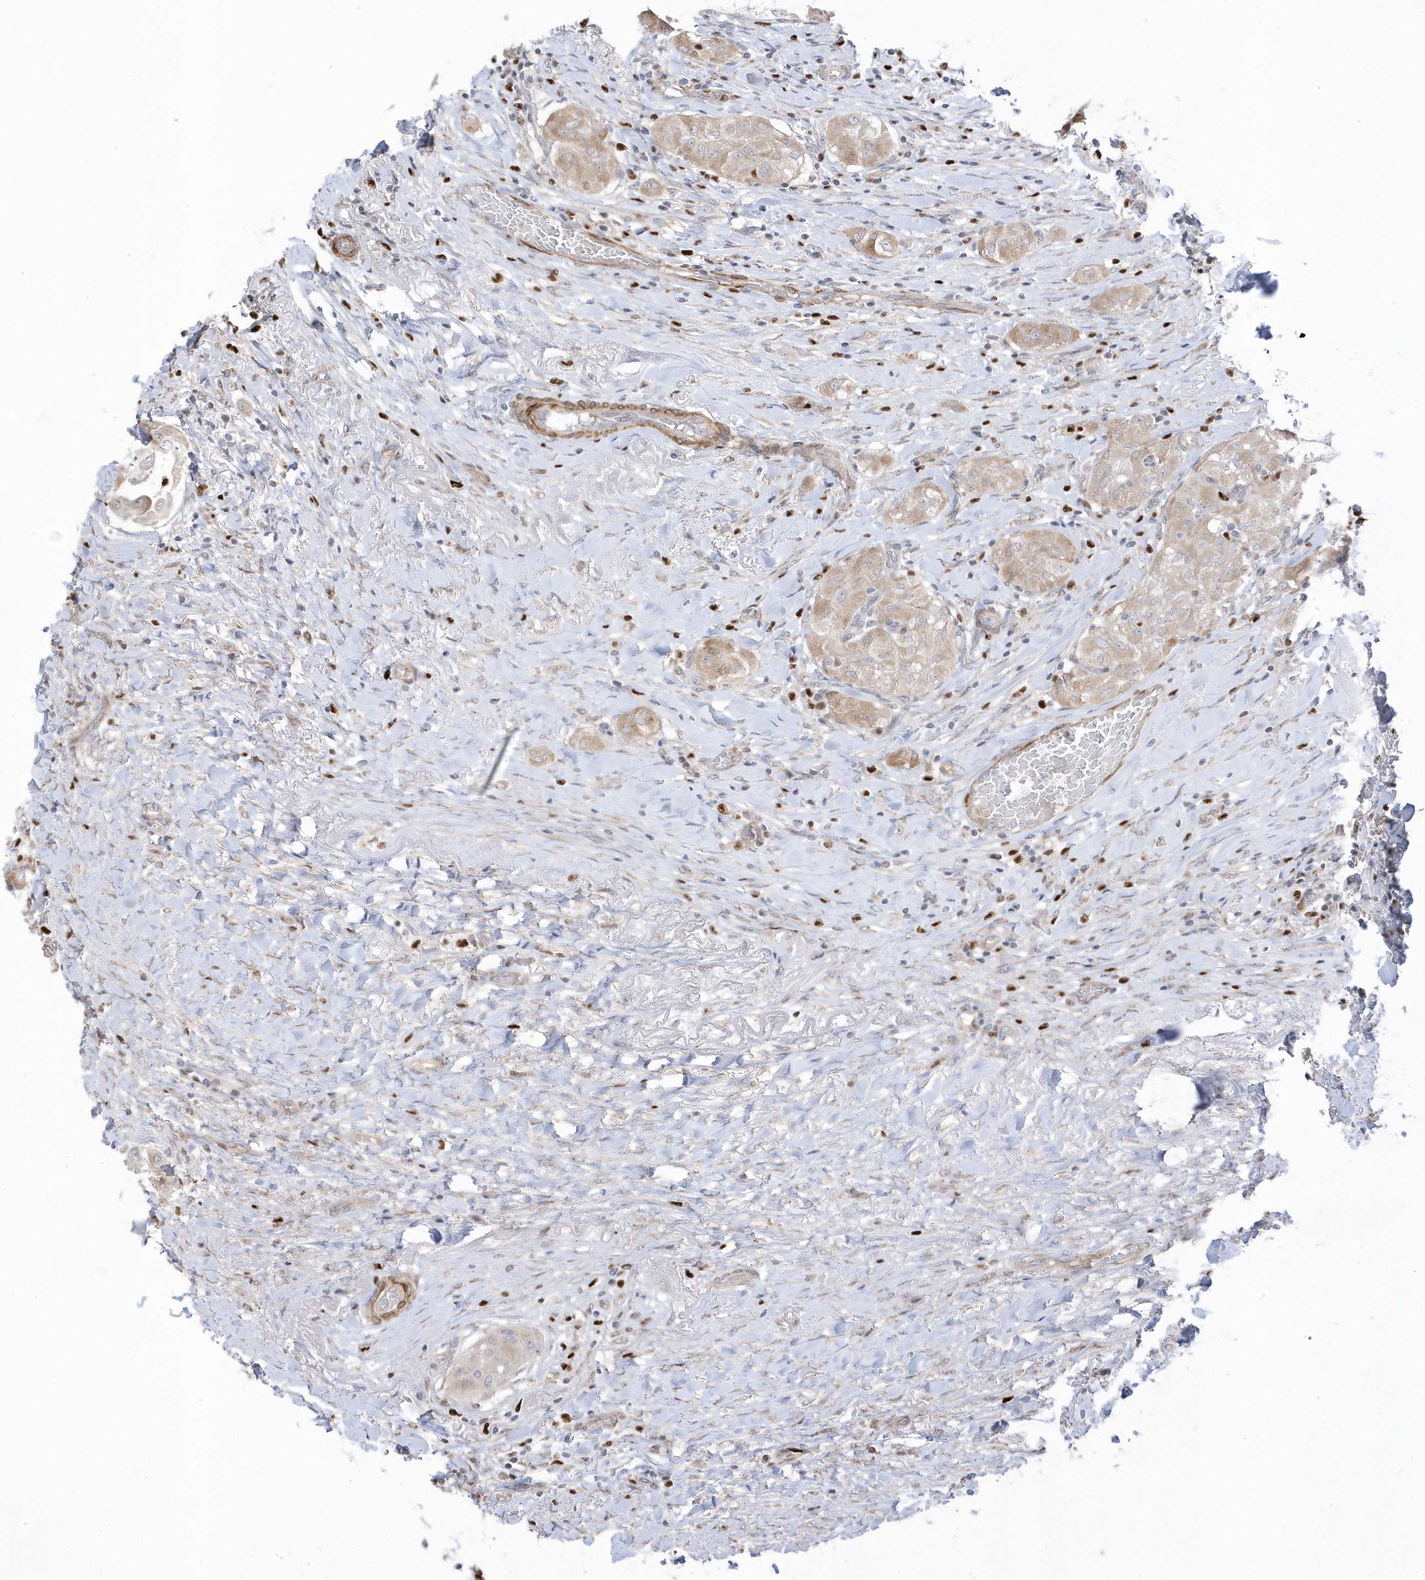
{"staining": {"intensity": "weak", "quantity": "25%-75%", "location": "cytoplasmic/membranous"}, "tissue": "thyroid cancer", "cell_type": "Tumor cells", "image_type": "cancer", "snomed": [{"axis": "morphology", "description": "Papillary adenocarcinoma, NOS"}, {"axis": "topography", "description": "Thyroid gland"}], "caption": "Thyroid papillary adenocarcinoma stained with immunohistochemistry exhibits weak cytoplasmic/membranous positivity in approximately 25%-75% of tumor cells.", "gene": "GTPBP6", "patient": {"sex": "female", "age": 59}}